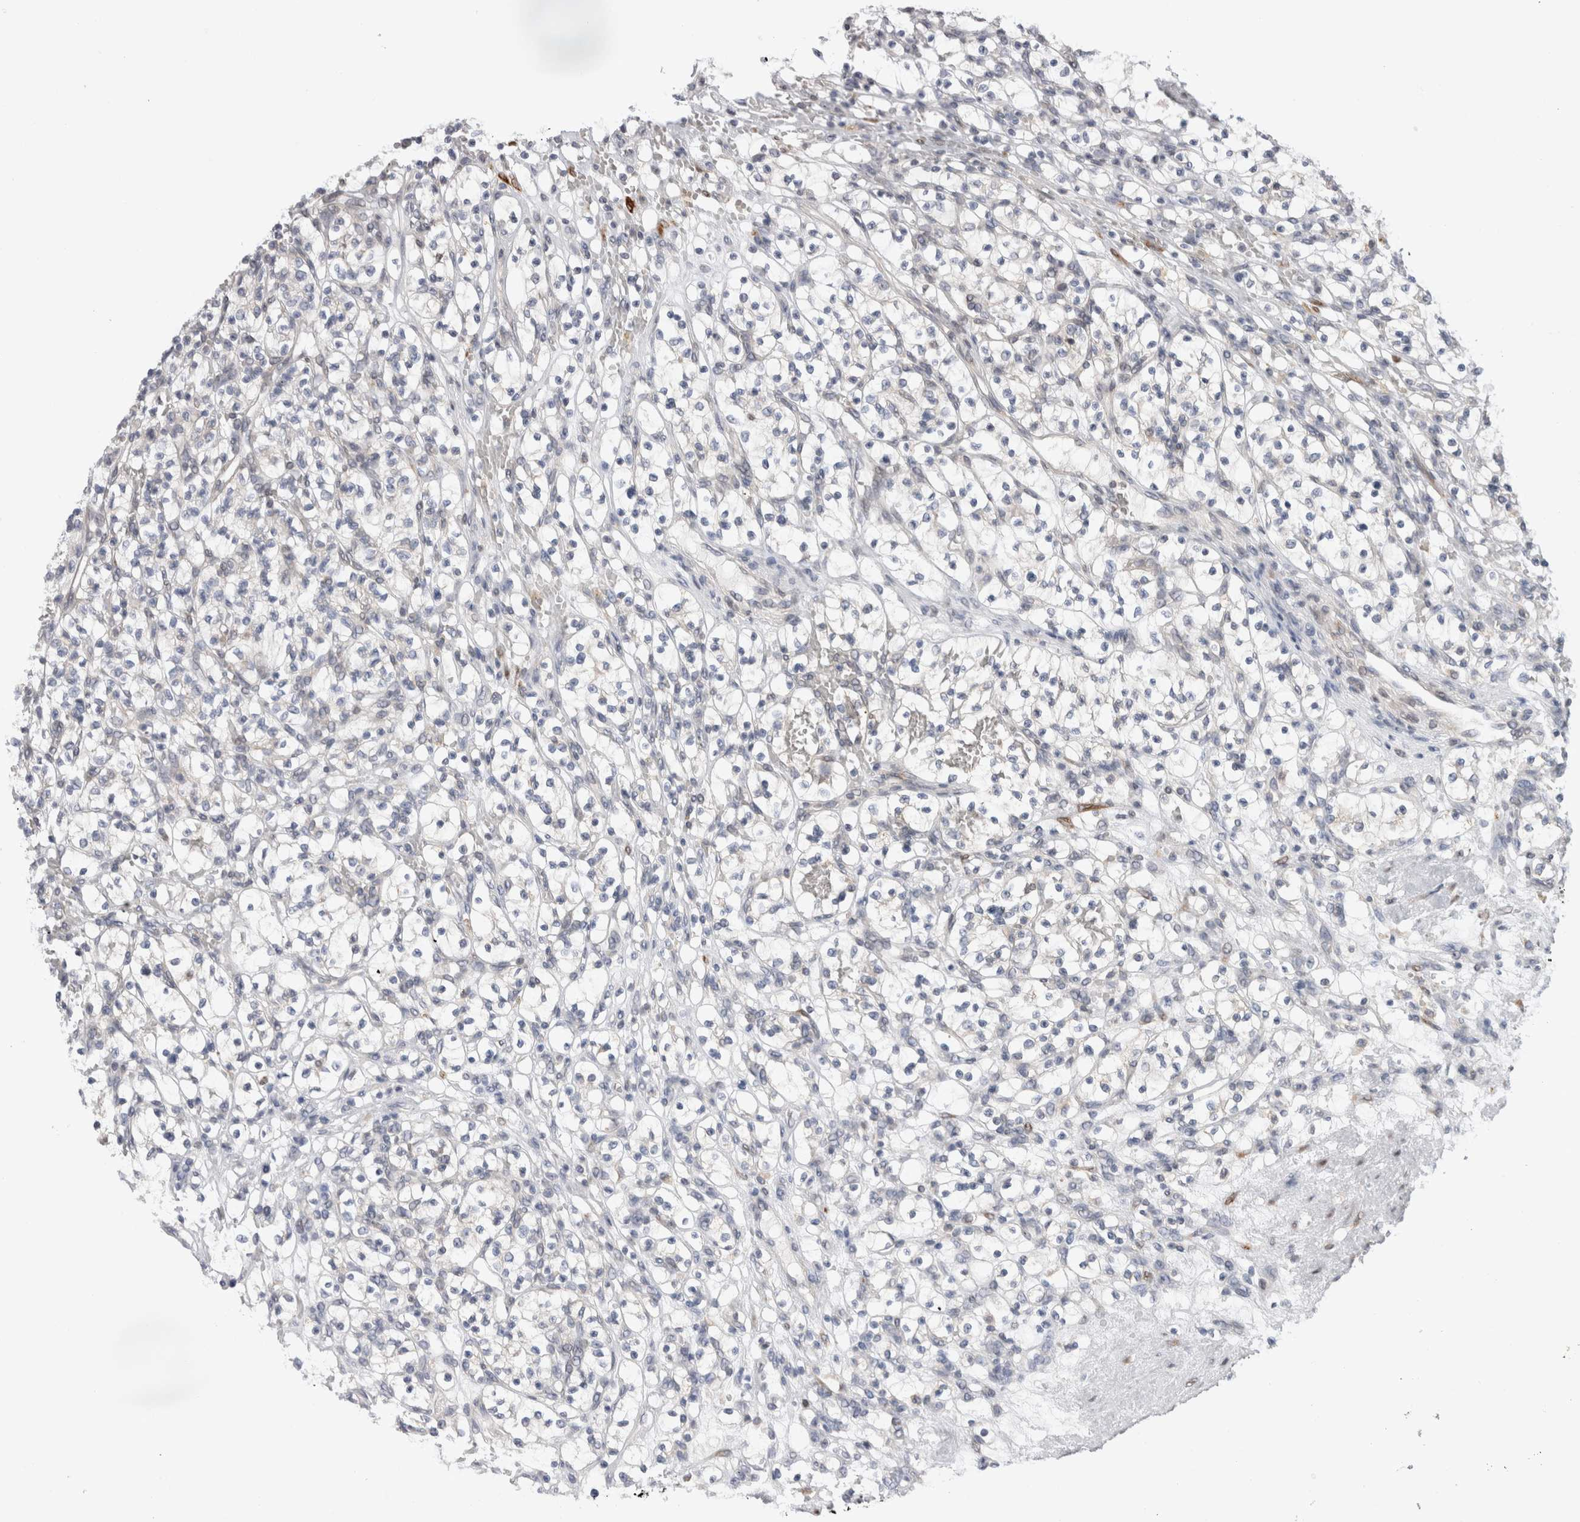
{"staining": {"intensity": "negative", "quantity": "none", "location": "none"}, "tissue": "renal cancer", "cell_type": "Tumor cells", "image_type": "cancer", "snomed": [{"axis": "morphology", "description": "Adenocarcinoma, NOS"}, {"axis": "topography", "description": "Kidney"}], "caption": "Immunohistochemical staining of renal adenocarcinoma exhibits no significant positivity in tumor cells.", "gene": "VCPIP1", "patient": {"sex": "female", "age": 57}}